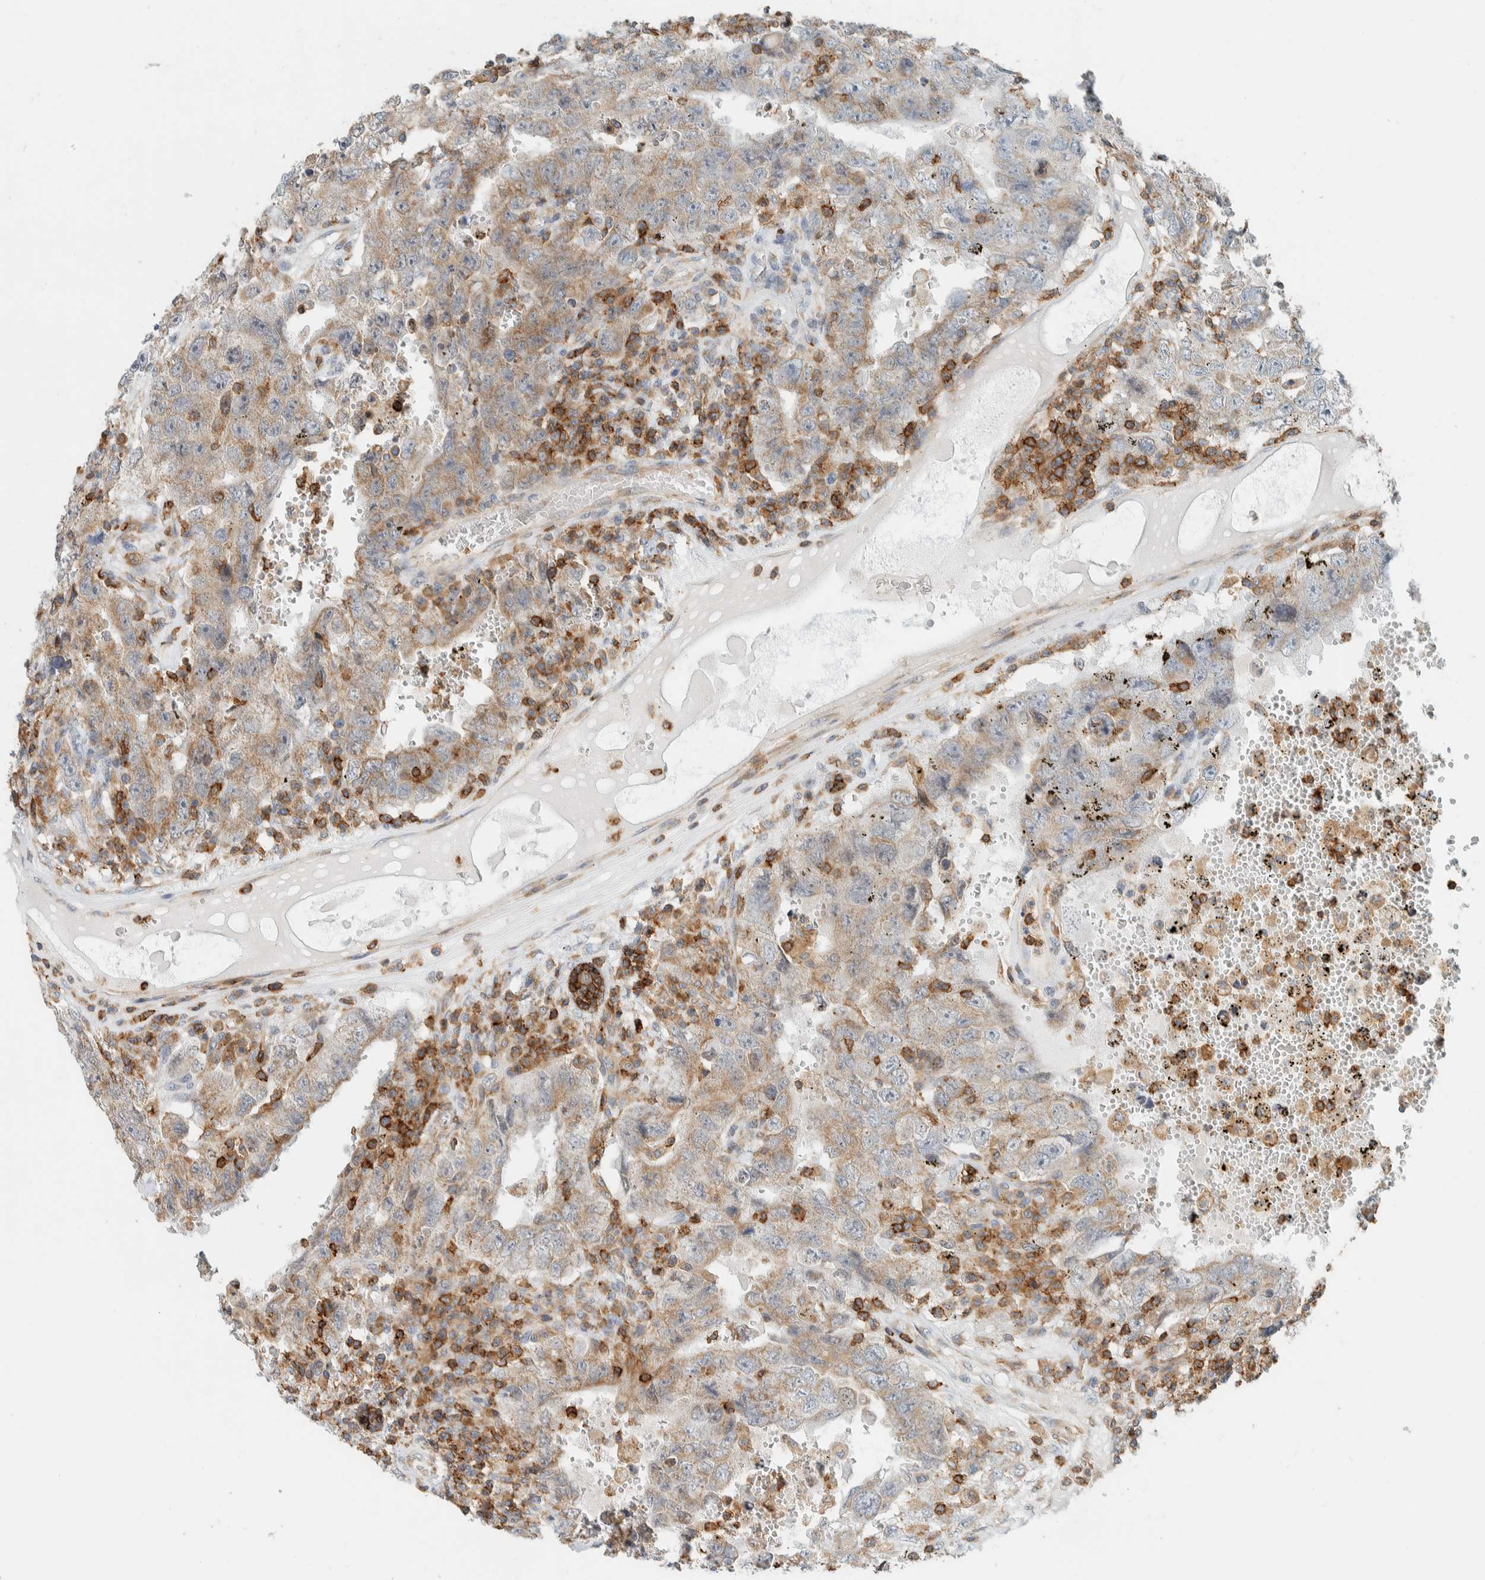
{"staining": {"intensity": "weak", "quantity": "<25%", "location": "cytoplasmic/membranous"}, "tissue": "testis cancer", "cell_type": "Tumor cells", "image_type": "cancer", "snomed": [{"axis": "morphology", "description": "Carcinoma, Embryonal, NOS"}, {"axis": "topography", "description": "Testis"}], "caption": "Tumor cells show no significant expression in testis cancer.", "gene": "CCDC57", "patient": {"sex": "male", "age": 26}}